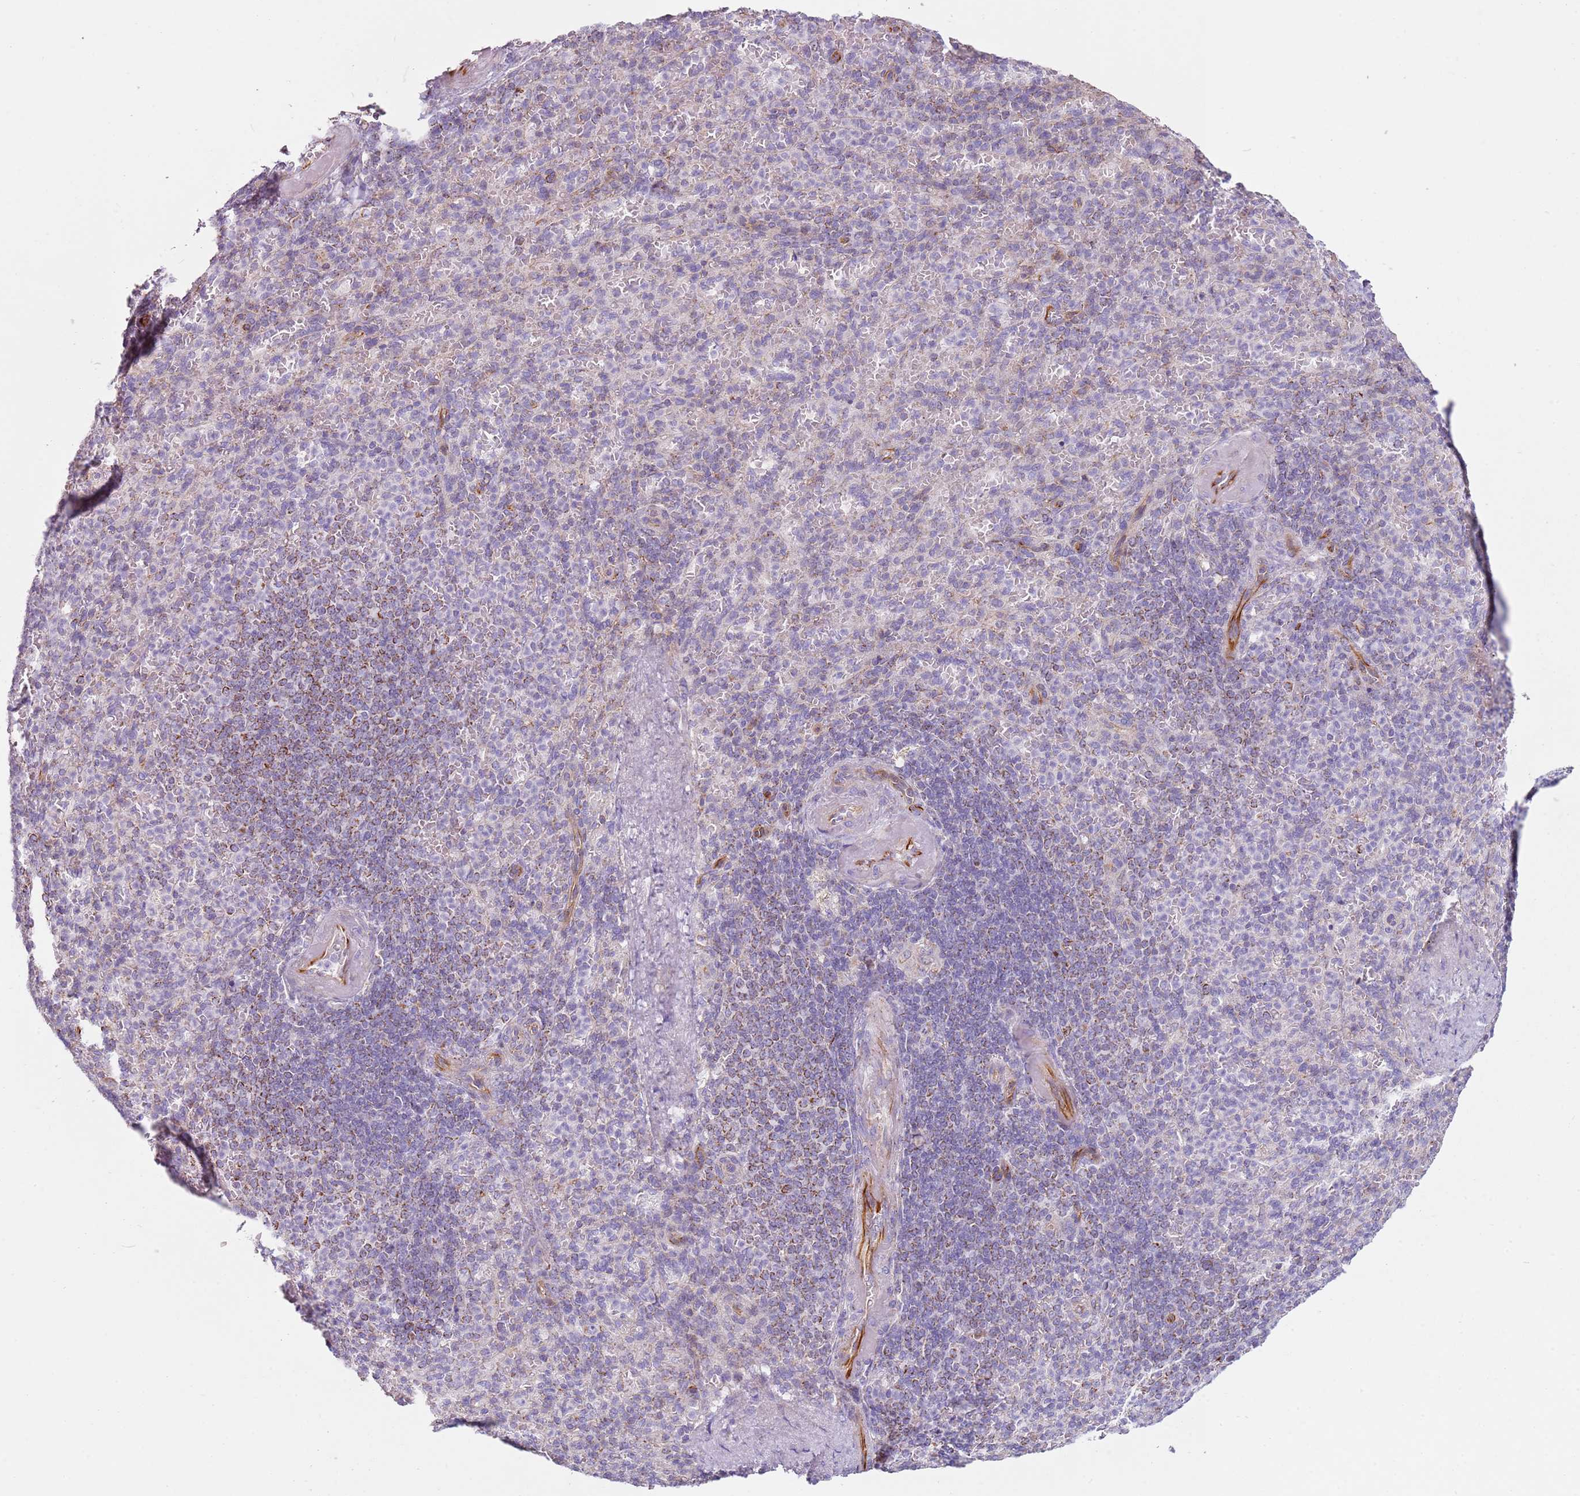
{"staining": {"intensity": "moderate", "quantity": "<25%", "location": "cytoplasmic/membranous"}, "tissue": "spleen", "cell_type": "Cells in red pulp", "image_type": "normal", "snomed": [{"axis": "morphology", "description": "Normal tissue, NOS"}, {"axis": "topography", "description": "Spleen"}], "caption": "A brown stain highlights moderate cytoplasmic/membranous expression of a protein in cells in red pulp of benign human spleen. Immunohistochemistry (ihc) stains the protein in brown and the nuclei are stained blue.", "gene": "ALS2", "patient": {"sex": "female", "age": 74}}